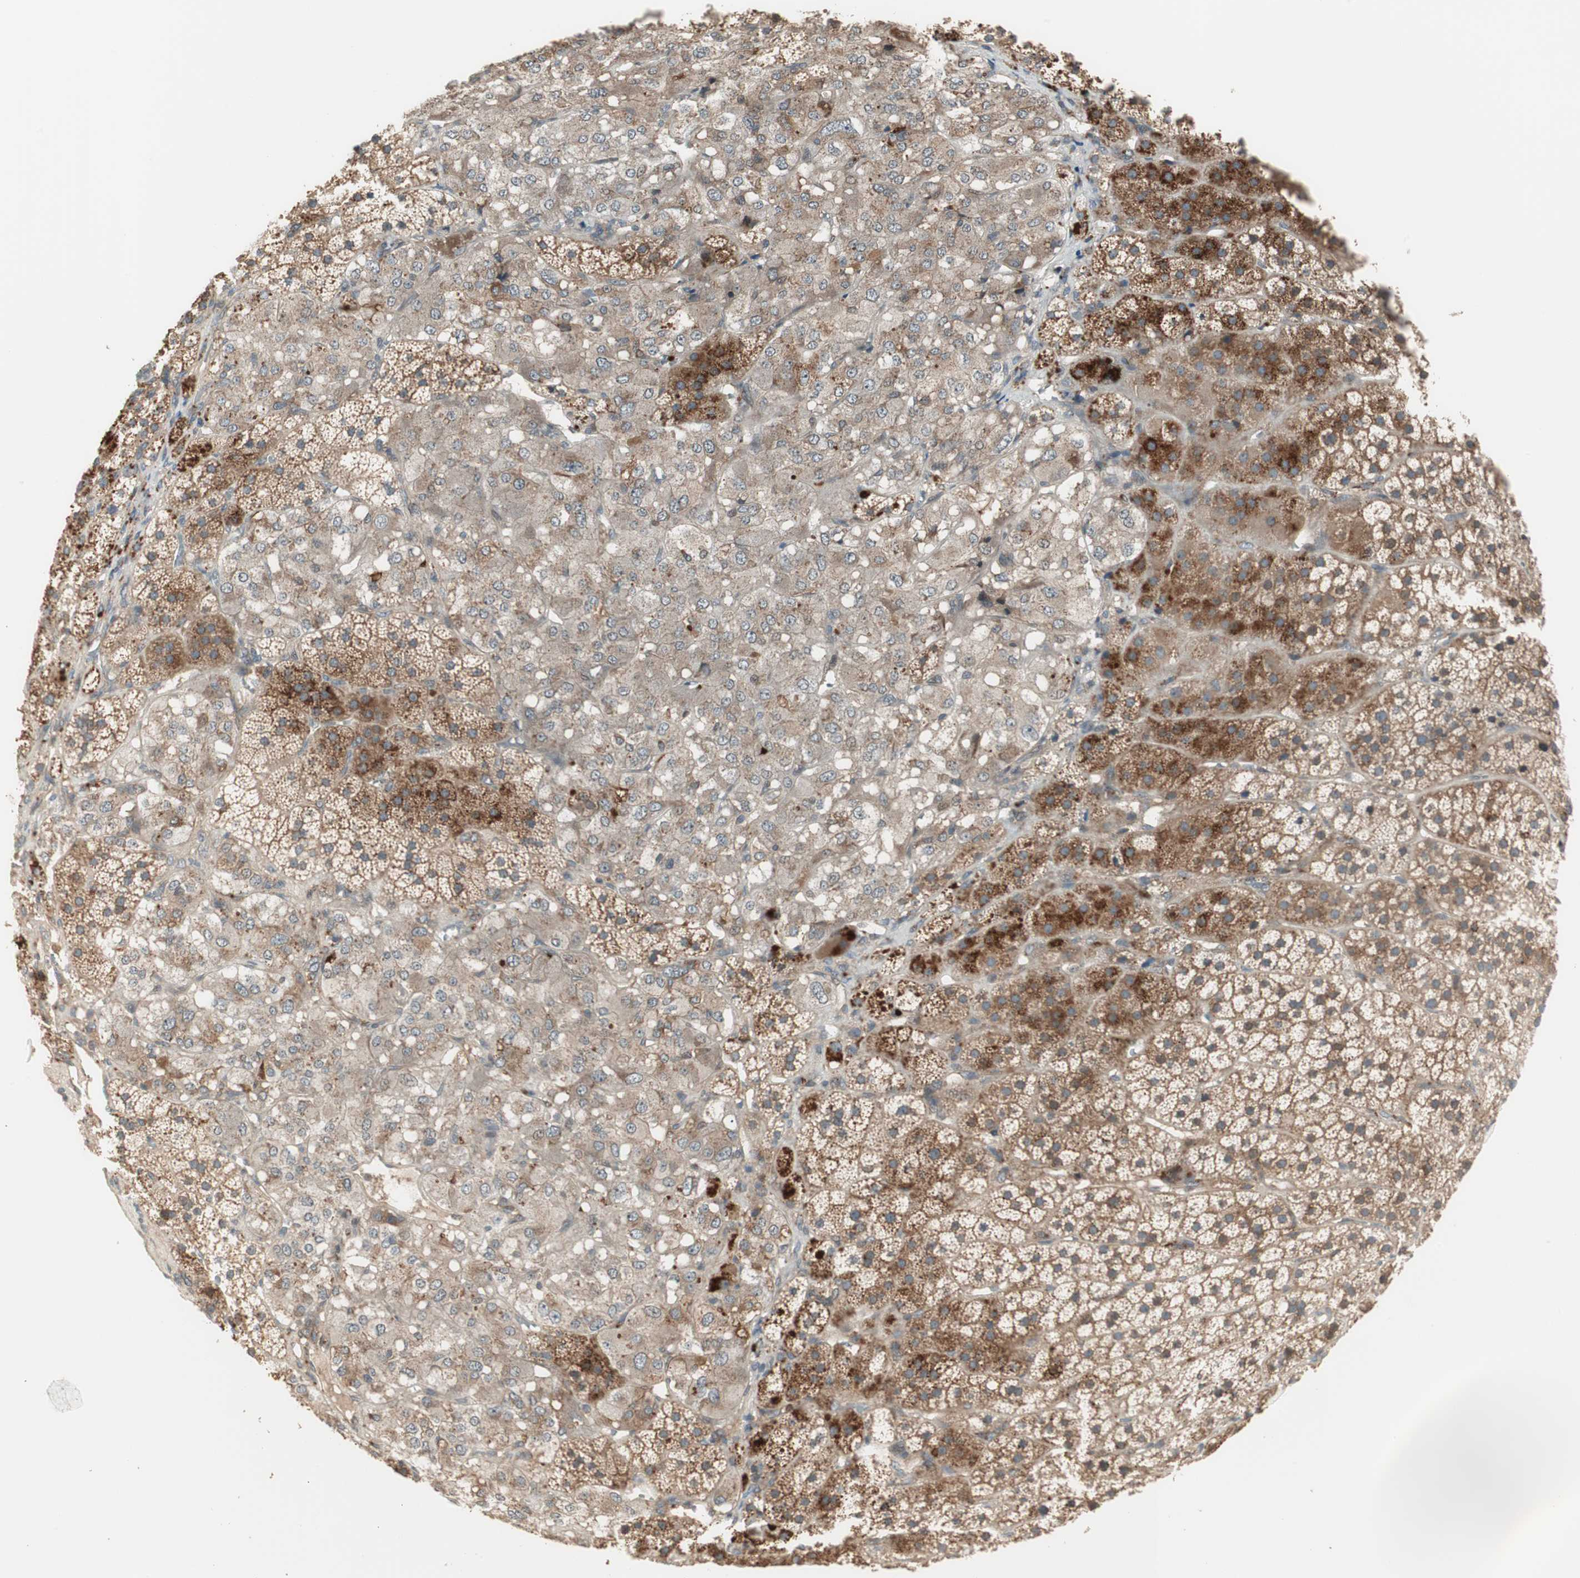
{"staining": {"intensity": "moderate", "quantity": ">75%", "location": "cytoplasmic/membranous"}, "tissue": "adrenal gland", "cell_type": "Glandular cells", "image_type": "normal", "snomed": [{"axis": "morphology", "description": "Normal tissue, NOS"}, {"axis": "topography", "description": "Adrenal gland"}], "caption": "Normal adrenal gland reveals moderate cytoplasmic/membranous staining in about >75% of glandular cells (IHC, brightfield microscopy, high magnification)..", "gene": "SFRP1", "patient": {"sex": "female", "age": 44}}